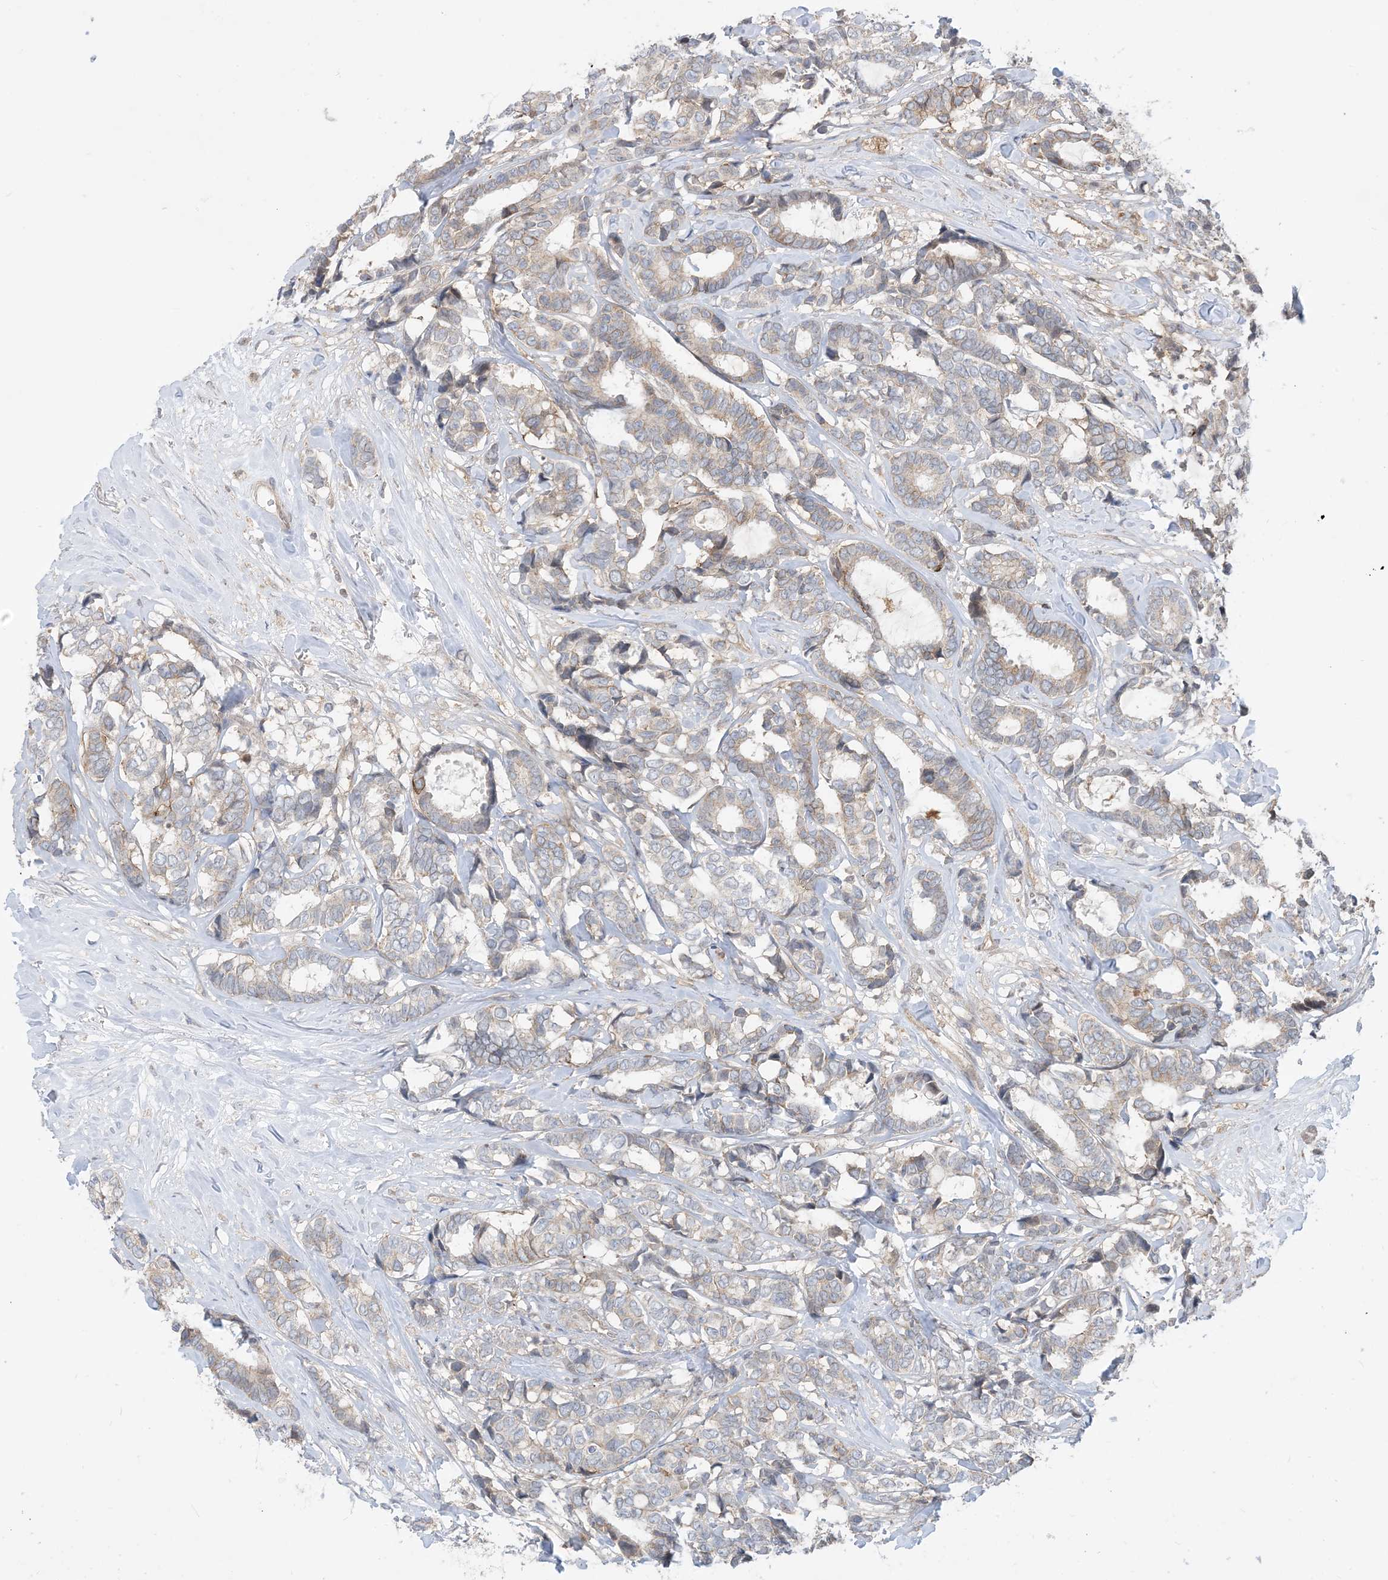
{"staining": {"intensity": "moderate", "quantity": "<25%", "location": "cytoplasmic/membranous"}, "tissue": "breast cancer", "cell_type": "Tumor cells", "image_type": "cancer", "snomed": [{"axis": "morphology", "description": "Duct carcinoma"}, {"axis": "topography", "description": "Breast"}], "caption": "Breast intraductal carcinoma stained with a brown dye shows moderate cytoplasmic/membranous positive positivity in about <25% of tumor cells.", "gene": "CASP4", "patient": {"sex": "female", "age": 87}}